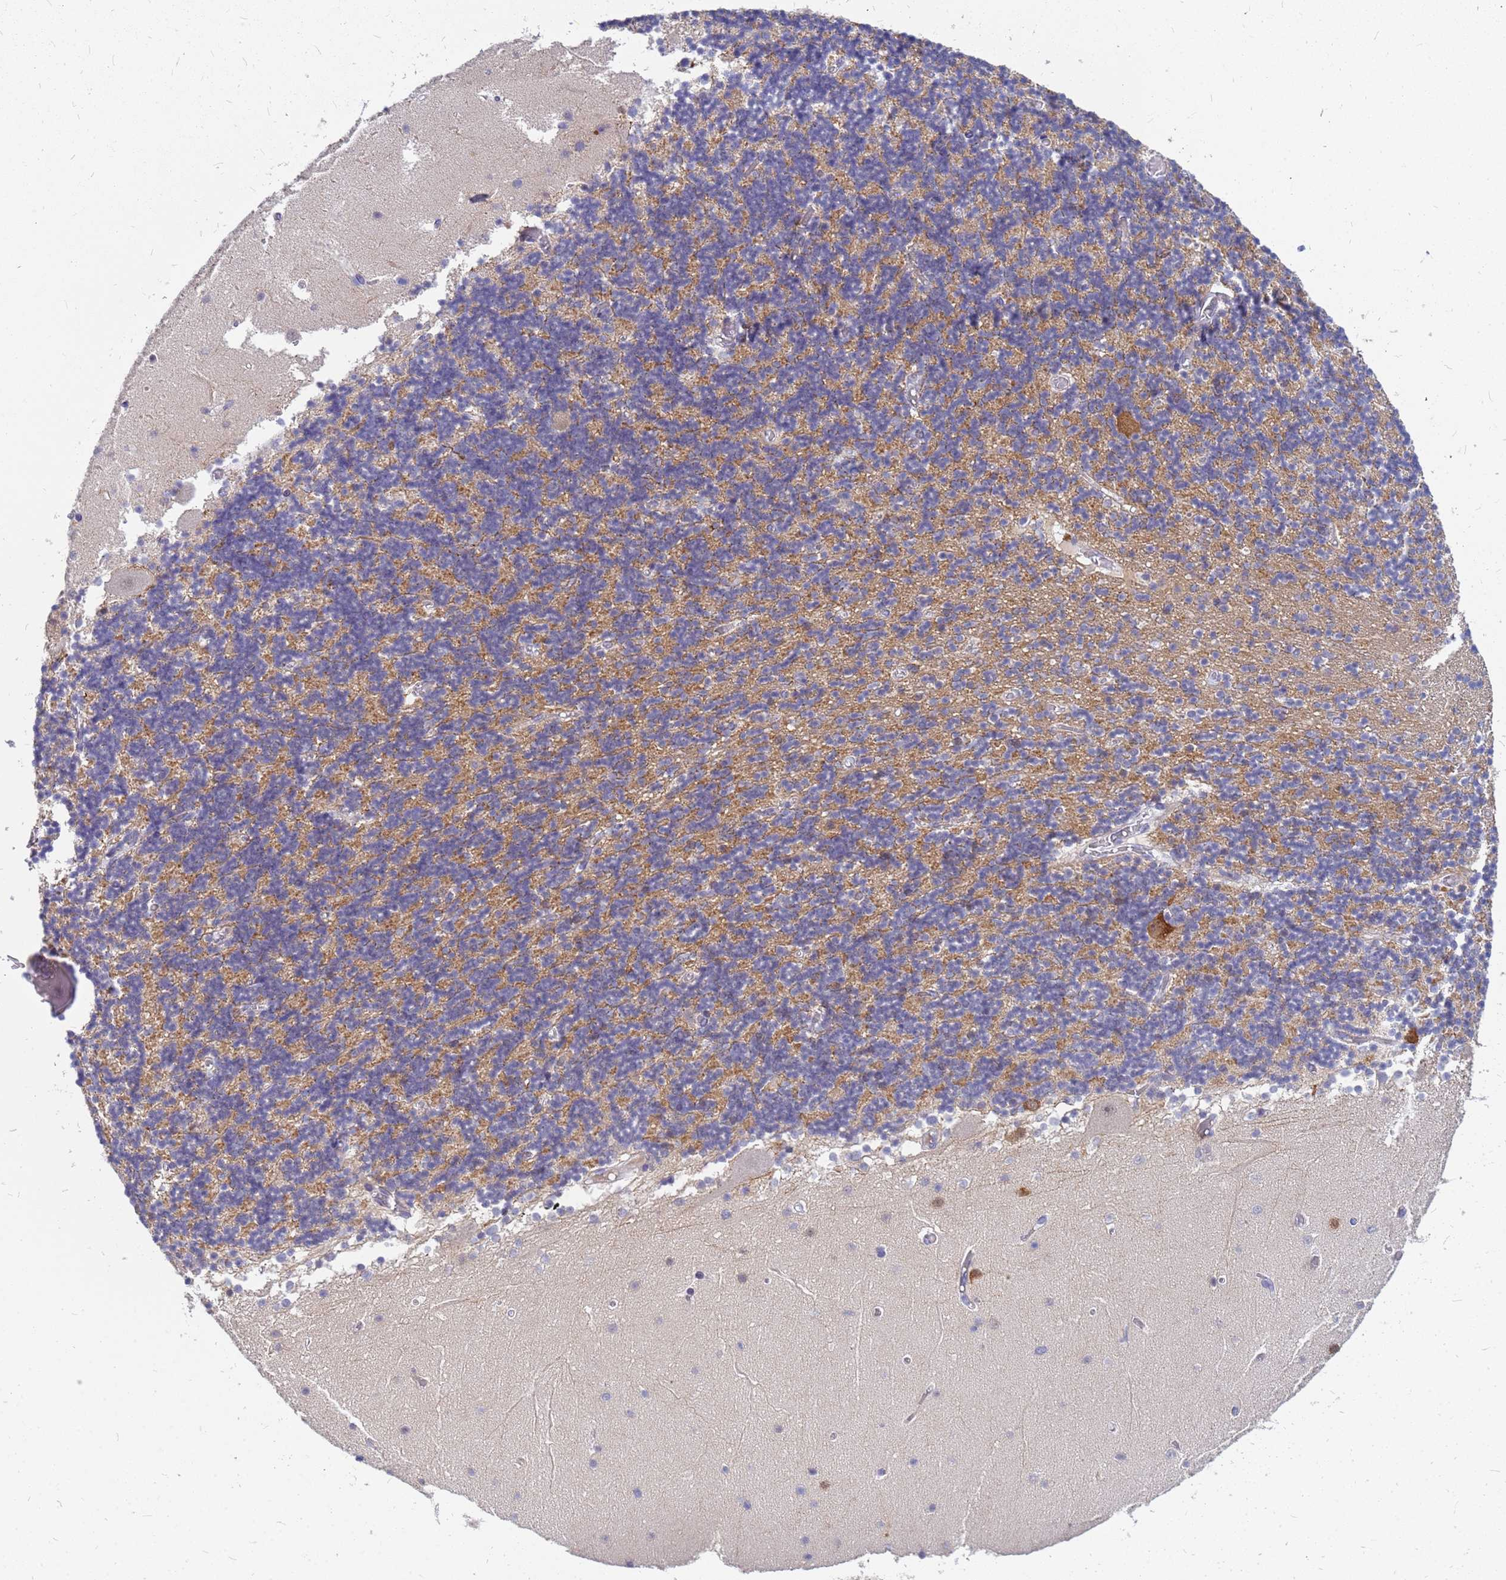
{"staining": {"intensity": "strong", "quantity": "25%-75%", "location": "cytoplasmic/membranous"}, "tissue": "cerebellum", "cell_type": "Cells in granular layer", "image_type": "normal", "snomed": [{"axis": "morphology", "description": "Normal tissue, NOS"}, {"axis": "topography", "description": "Cerebellum"}], "caption": "A high-resolution micrograph shows immunohistochemistry staining of benign cerebellum, which shows strong cytoplasmic/membranous expression in approximately 25%-75% of cells in granular layer. The staining was performed using DAB to visualize the protein expression in brown, while the nuclei were stained in blue with hematoxylin (Magnification: 20x).", "gene": "SRGAP3", "patient": {"sex": "female", "age": 28}}